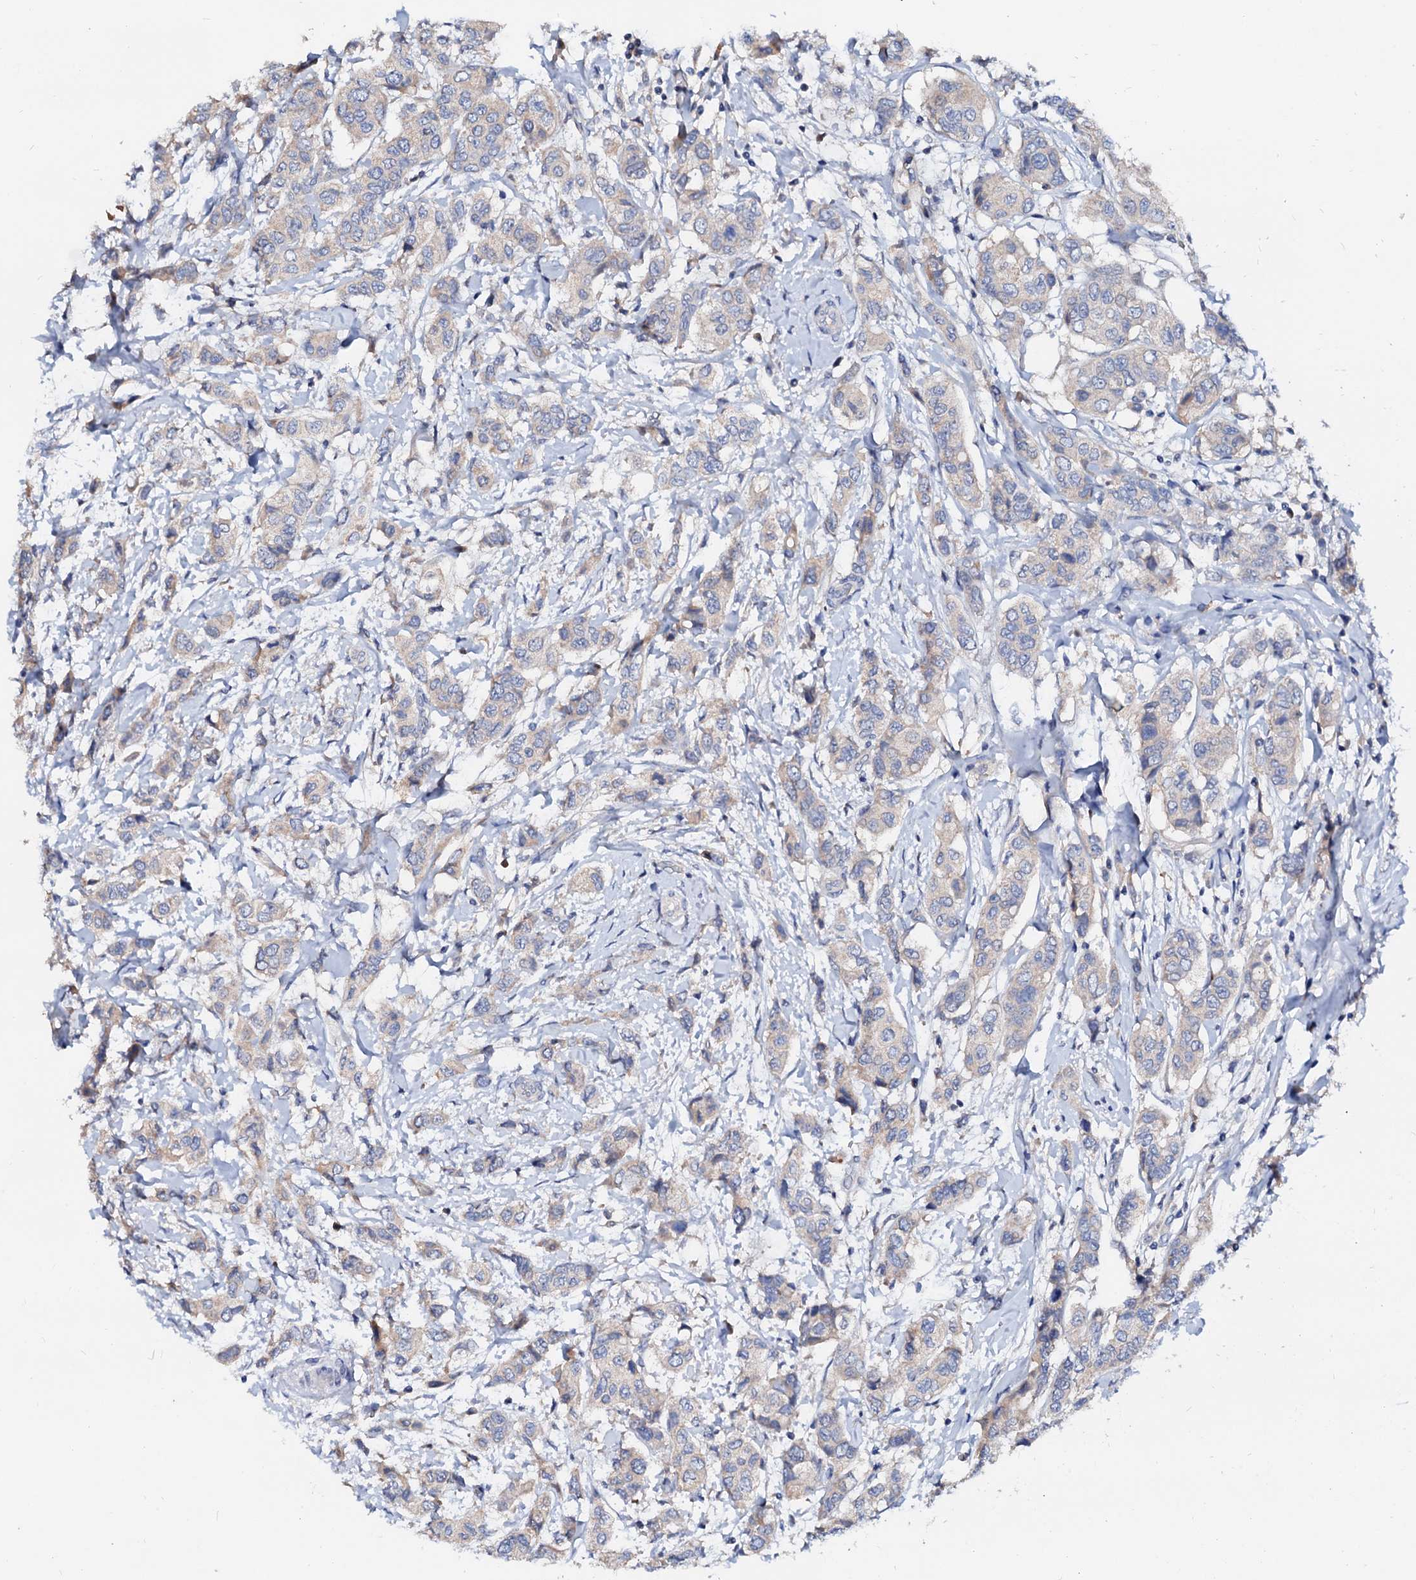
{"staining": {"intensity": "weak", "quantity": "<25%", "location": "cytoplasmic/membranous"}, "tissue": "breast cancer", "cell_type": "Tumor cells", "image_type": "cancer", "snomed": [{"axis": "morphology", "description": "Lobular carcinoma"}, {"axis": "topography", "description": "Breast"}], "caption": "IHC of breast lobular carcinoma demonstrates no expression in tumor cells.", "gene": "EXTL1", "patient": {"sex": "female", "age": 51}}